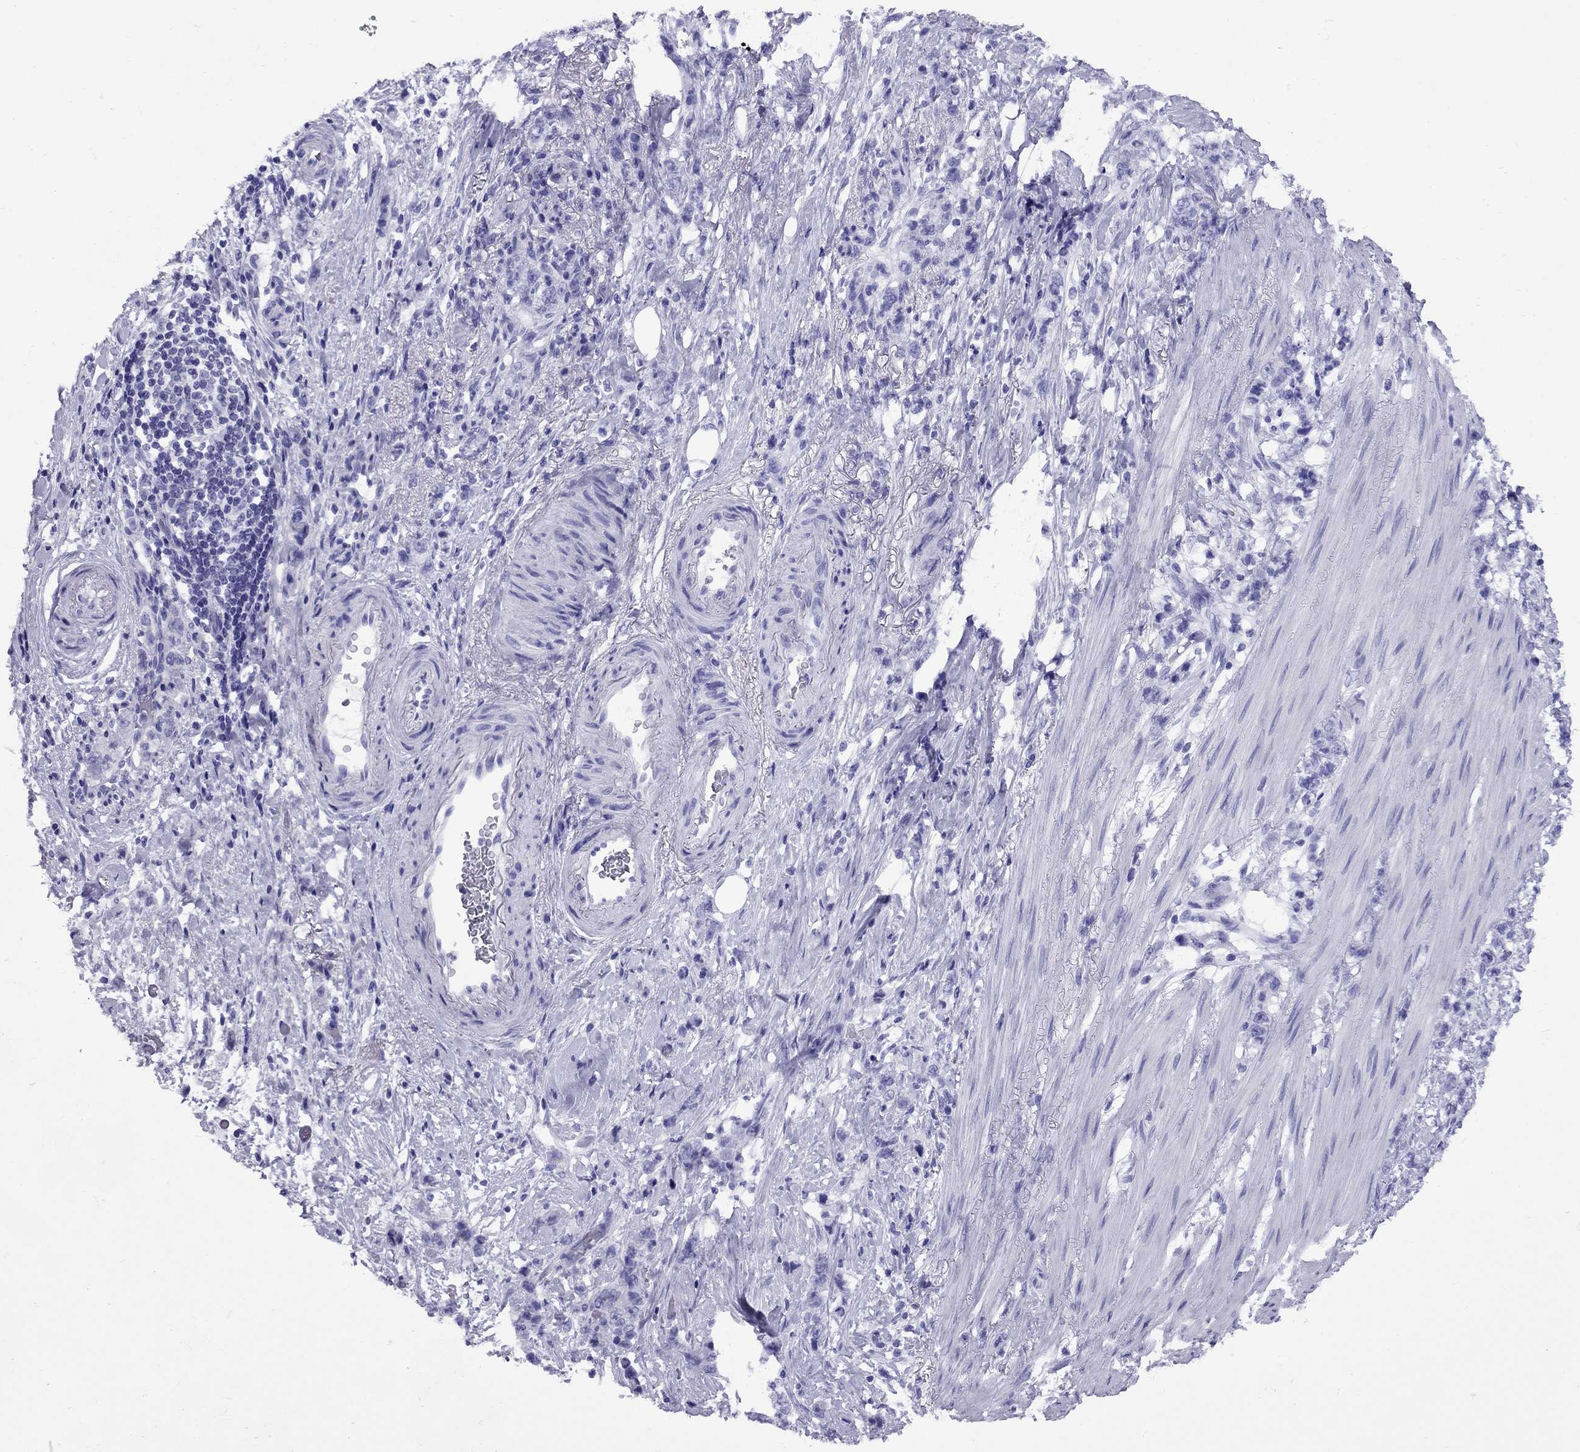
{"staining": {"intensity": "negative", "quantity": "none", "location": "none"}, "tissue": "stomach cancer", "cell_type": "Tumor cells", "image_type": "cancer", "snomed": [{"axis": "morphology", "description": "Adenocarcinoma, NOS"}, {"axis": "topography", "description": "Stomach, lower"}], "caption": "This image is of stomach cancer (adenocarcinoma) stained with IHC to label a protein in brown with the nuclei are counter-stained blue. There is no positivity in tumor cells. (Stains: DAB (3,3'-diaminobenzidine) immunohistochemistry (IHC) with hematoxylin counter stain, Microscopy: brightfield microscopy at high magnification).", "gene": "AVPR1B", "patient": {"sex": "male", "age": 88}}